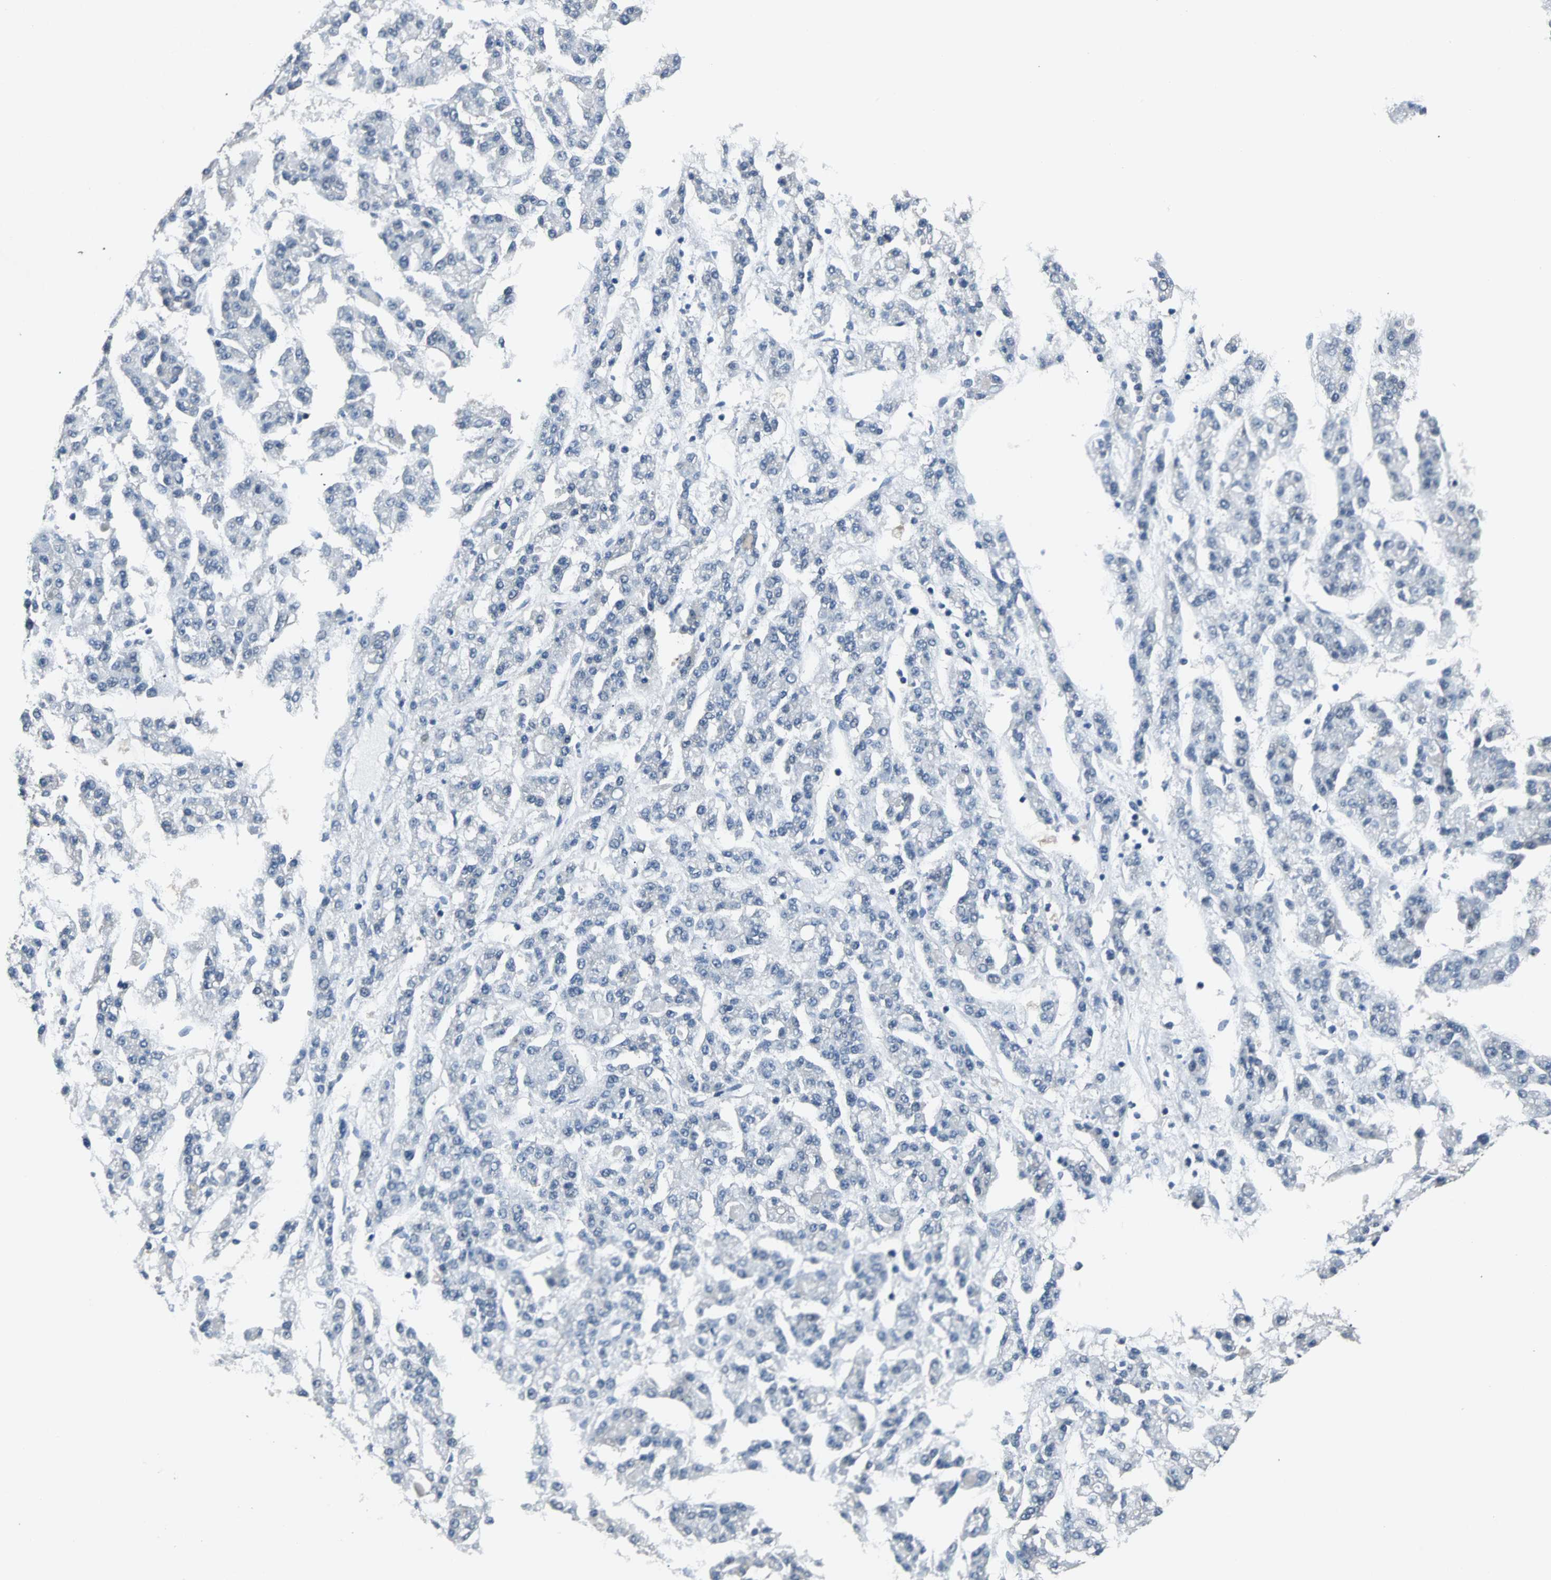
{"staining": {"intensity": "negative", "quantity": "none", "location": "none"}, "tissue": "liver cancer", "cell_type": "Tumor cells", "image_type": "cancer", "snomed": [{"axis": "morphology", "description": "Carcinoma, Hepatocellular, NOS"}, {"axis": "topography", "description": "Liver"}], "caption": "Tumor cells show no significant staining in hepatocellular carcinoma (liver). (Immunohistochemistry, brightfield microscopy, high magnification).", "gene": "USP28", "patient": {"sex": "male", "age": 70}}